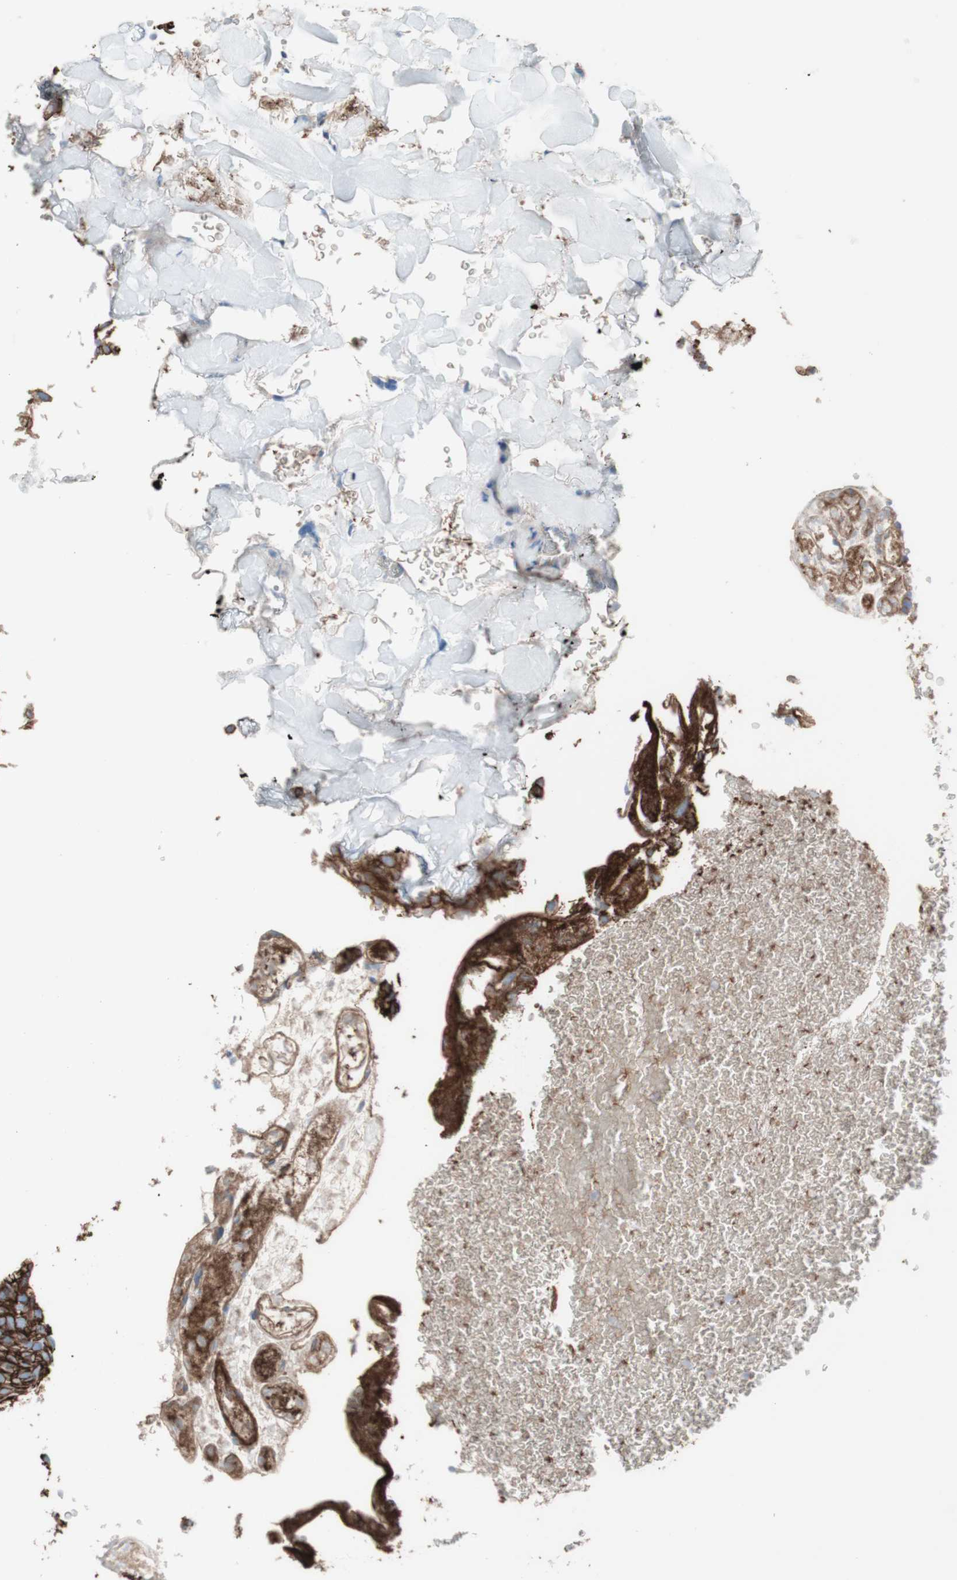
{"staining": {"intensity": "strong", "quantity": ">75%", "location": "cytoplasmic/membranous"}, "tissue": "urothelial cancer", "cell_type": "Tumor cells", "image_type": "cancer", "snomed": [{"axis": "morphology", "description": "Urothelial carcinoma, Low grade"}, {"axis": "topography", "description": "Urinary bladder"}], "caption": "Approximately >75% of tumor cells in human low-grade urothelial carcinoma display strong cytoplasmic/membranous protein expression as visualized by brown immunohistochemical staining.", "gene": "CD46", "patient": {"sex": "male", "age": 78}}